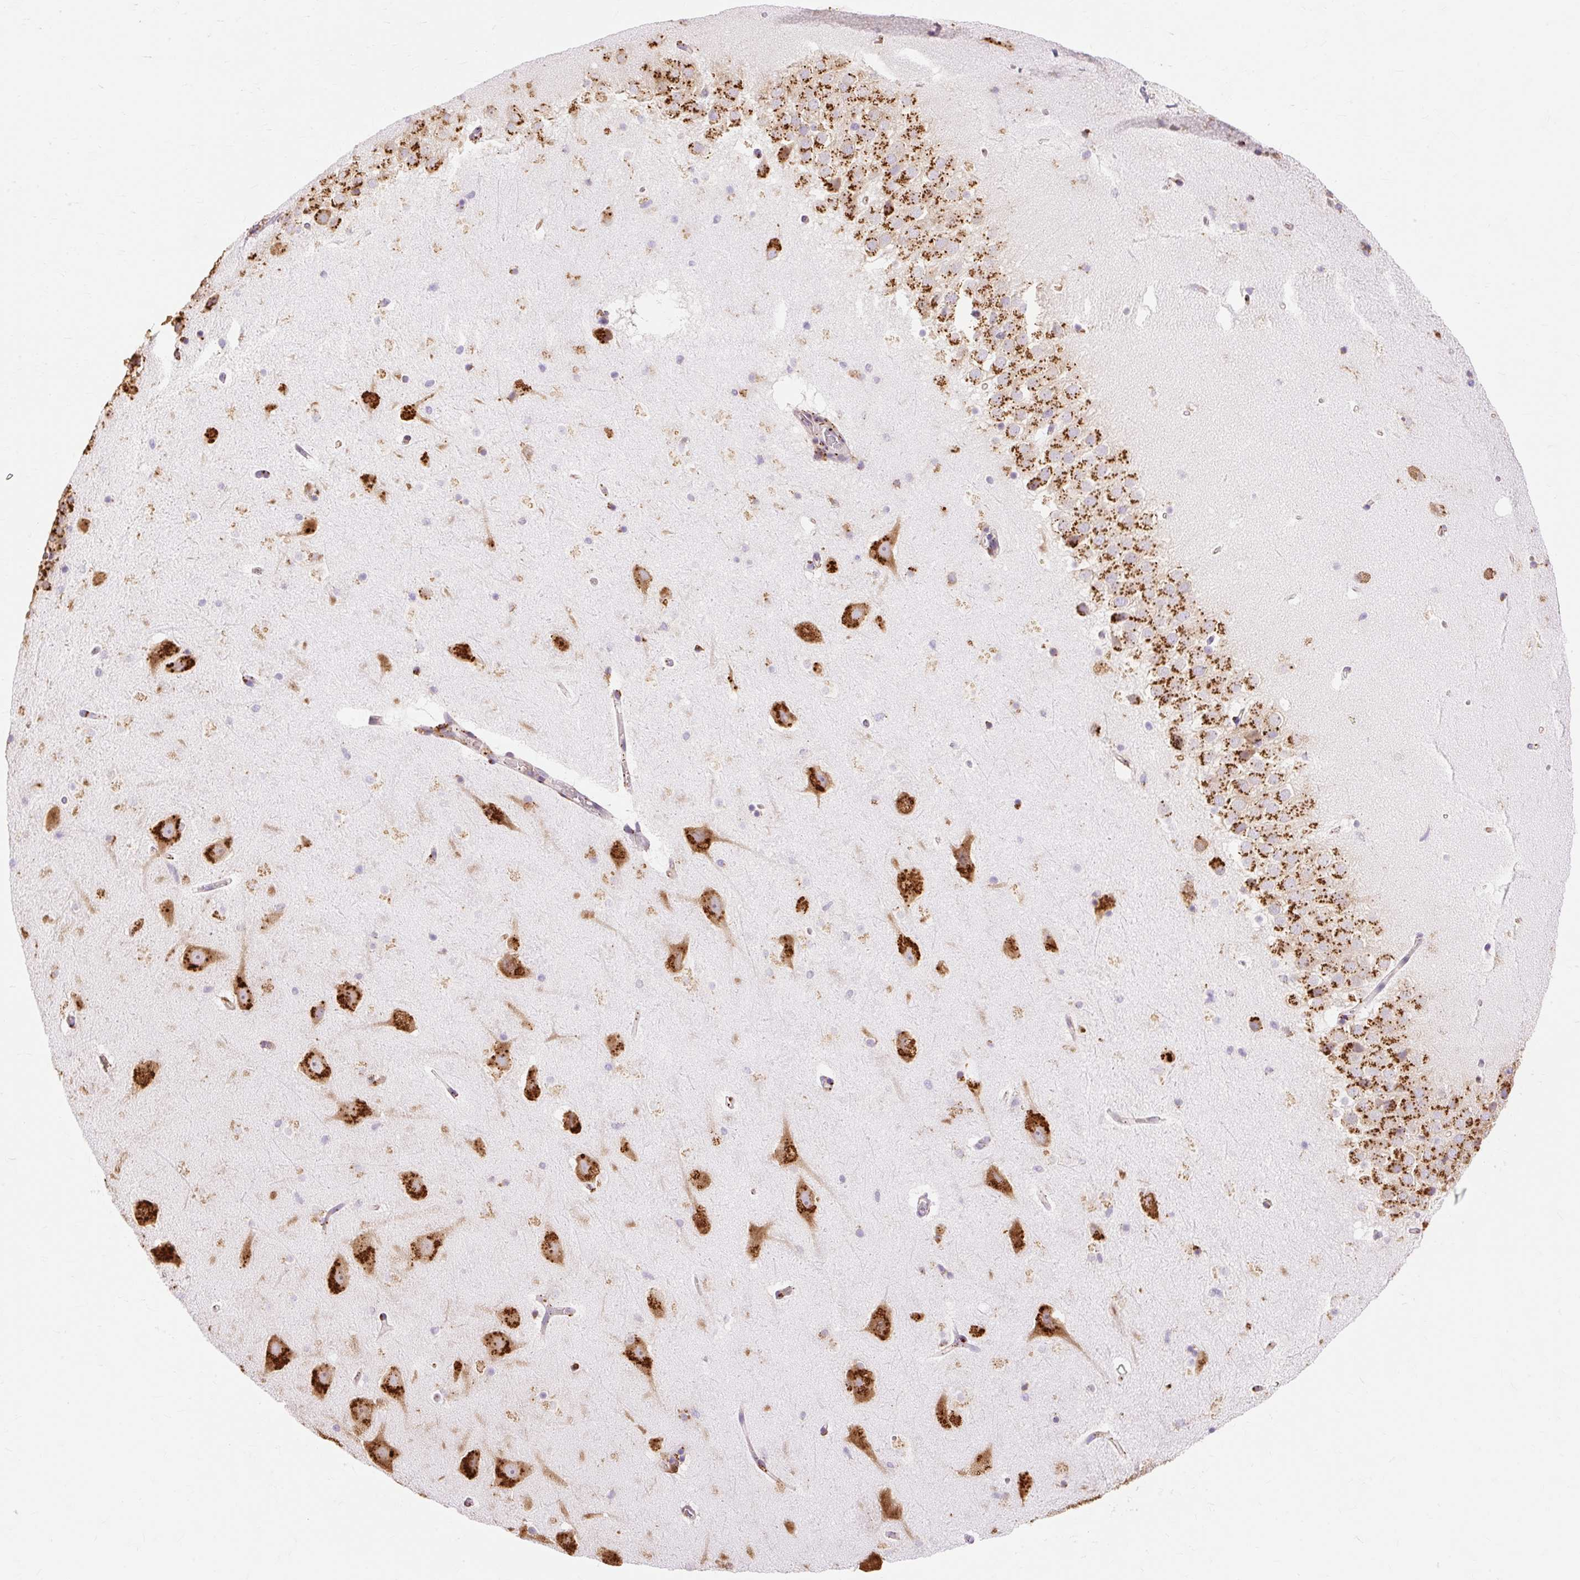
{"staining": {"intensity": "moderate", "quantity": "25%-75%", "location": "cytoplasmic/membranous"}, "tissue": "hippocampus", "cell_type": "Glial cells", "image_type": "normal", "snomed": [{"axis": "morphology", "description": "Normal tissue, NOS"}, {"axis": "topography", "description": "Hippocampus"}], "caption": "Immunohistochemistry of normal human hippocampus exhibits medium levels of moderate cytoplasmic/membranous positivity in approximately 25%-75% of glial cells.", "gene": "ENSG00000260836", "patient": {"sex": "male", "age": 37}}